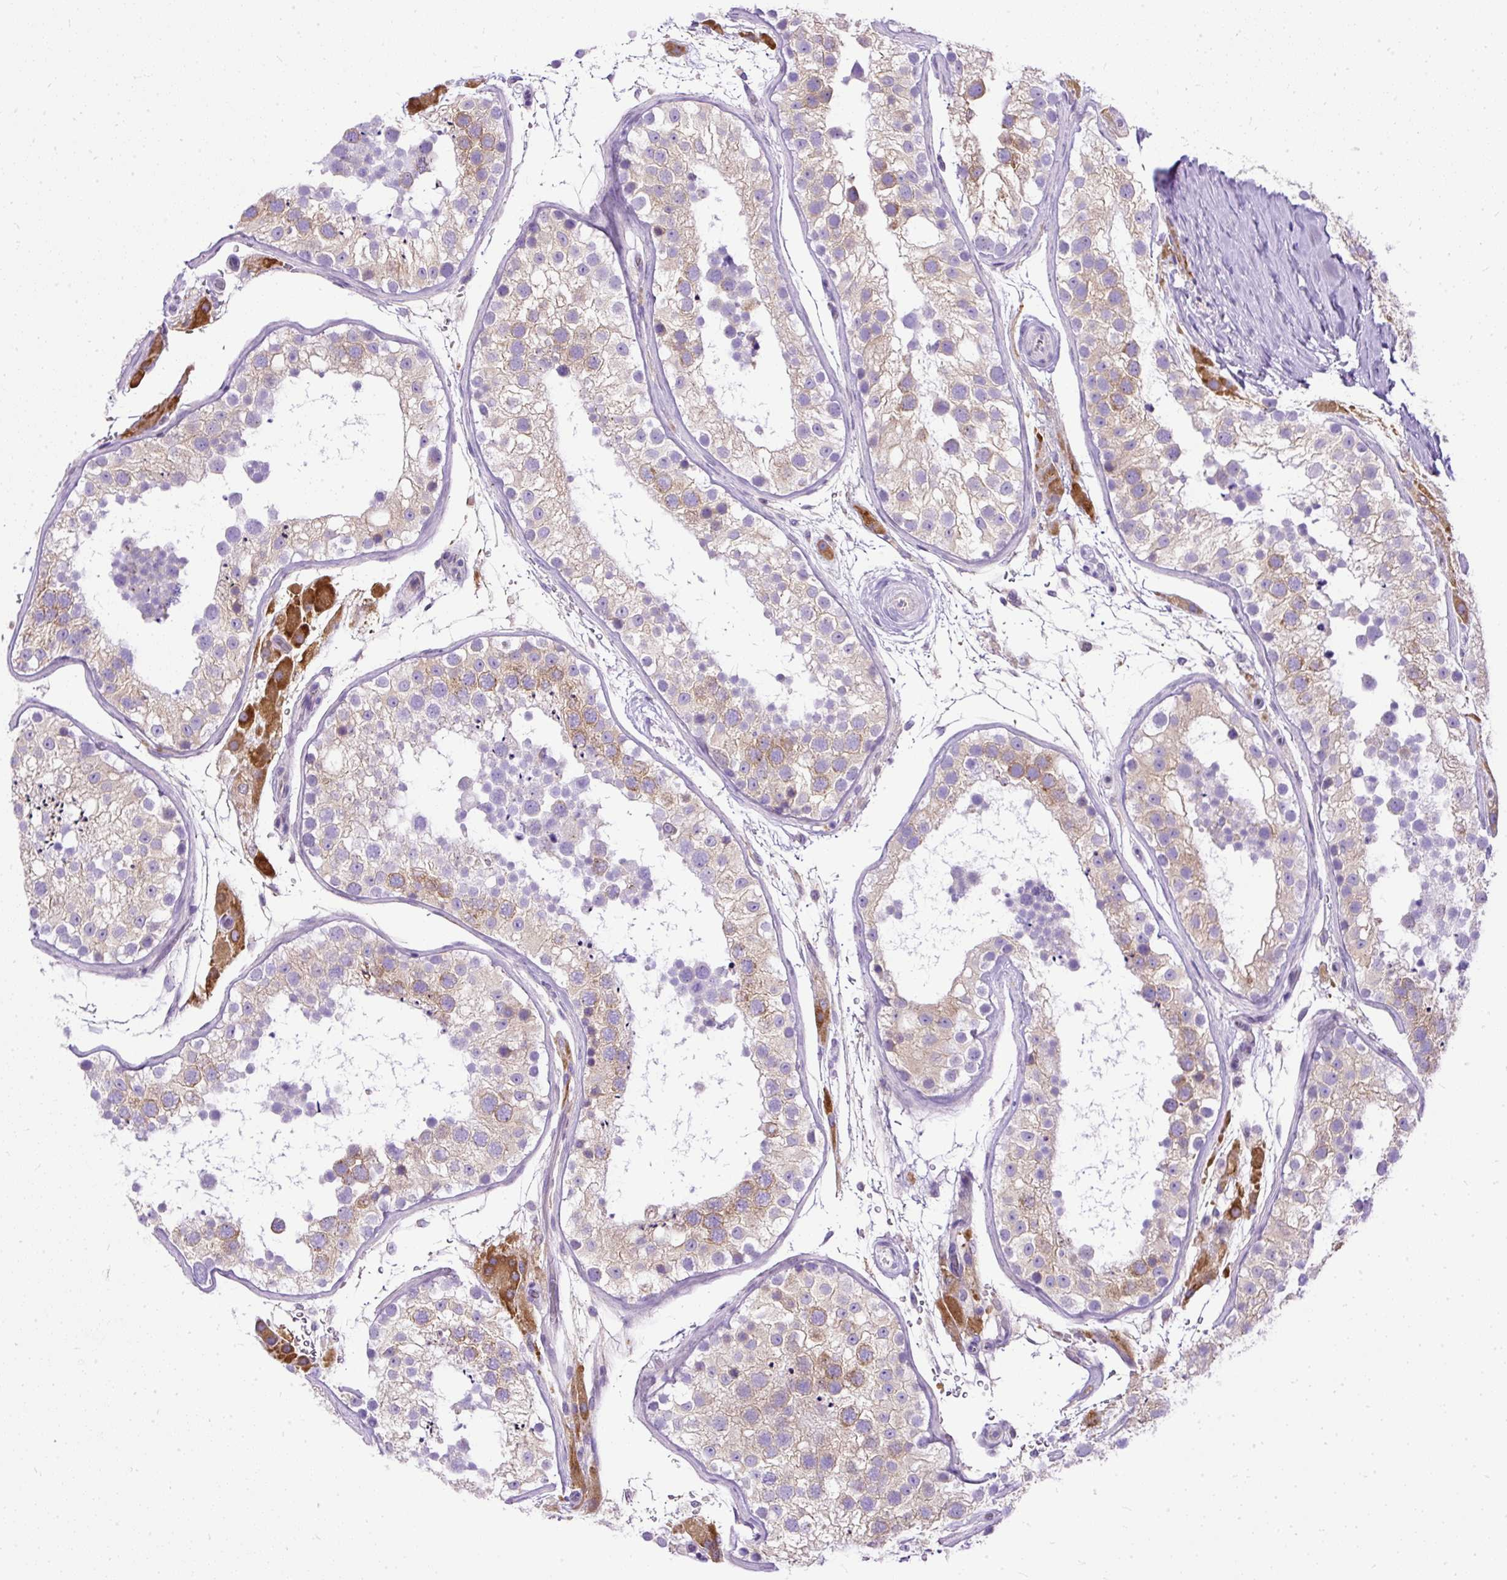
{"staining": {"intensity": "moderate", "quantity": "<25%", "location": "cytoplasmic/membranous"}, "tissue": "testis", "cell_type": "Cells in seminiferous ducts", "image_type": "normal", "snomed": [{"axis": "morphology", "description": "Normal tissue, NOS"}, {"axis": "topography", "description": "Testis"}], "caption": "Protein expression by immunohistochemistry exhibits moderate cytoplasmic/membranous positivity in approximately <25% of cells in seminiferous ducts in benign testis. (Brightfield microscopy of DAB IHC at high magnification).", "gene": "AMFR", "patient": {"sex": "male", "age": 26}}